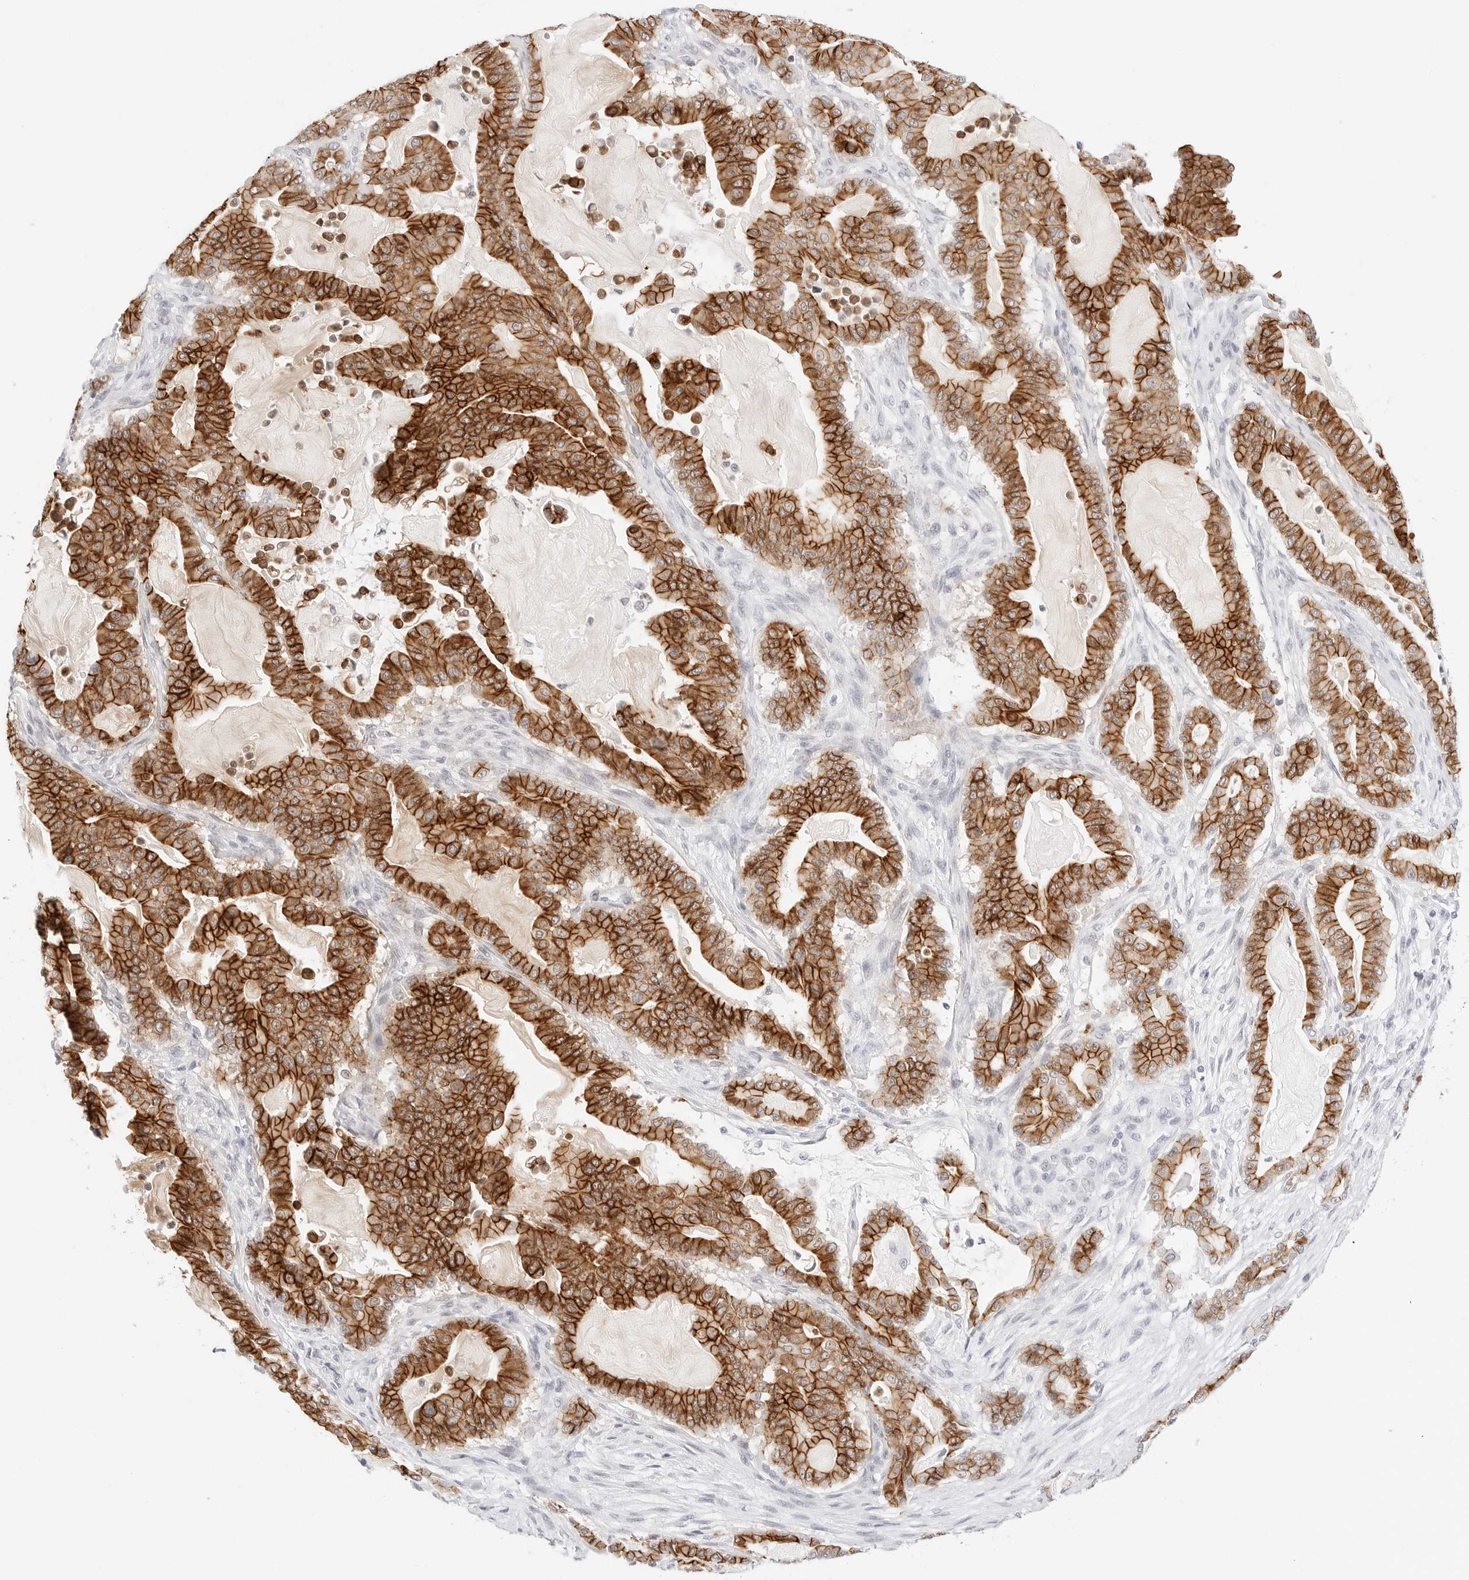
{"staining": {"intensity": "strong", "quantity": ">75%", "location": "cytoplasmic/membranous"}, "tissue": "pancreatic cancer", "cell_type": "Tumor cells", "image_type": "cancer", "snomed": [{"axis": "morphology", "description": "Adenocarcinoma, NOS"}, {"axis": "topography", "description": "Pancreas"}], "caption": "Pancreatic cancer stained for a protein demonstrates strong cytoplasmic/membranous positivity in tumor cells.", "gene": "CDH1", "patient": {"sex": "male", "age": 63}}